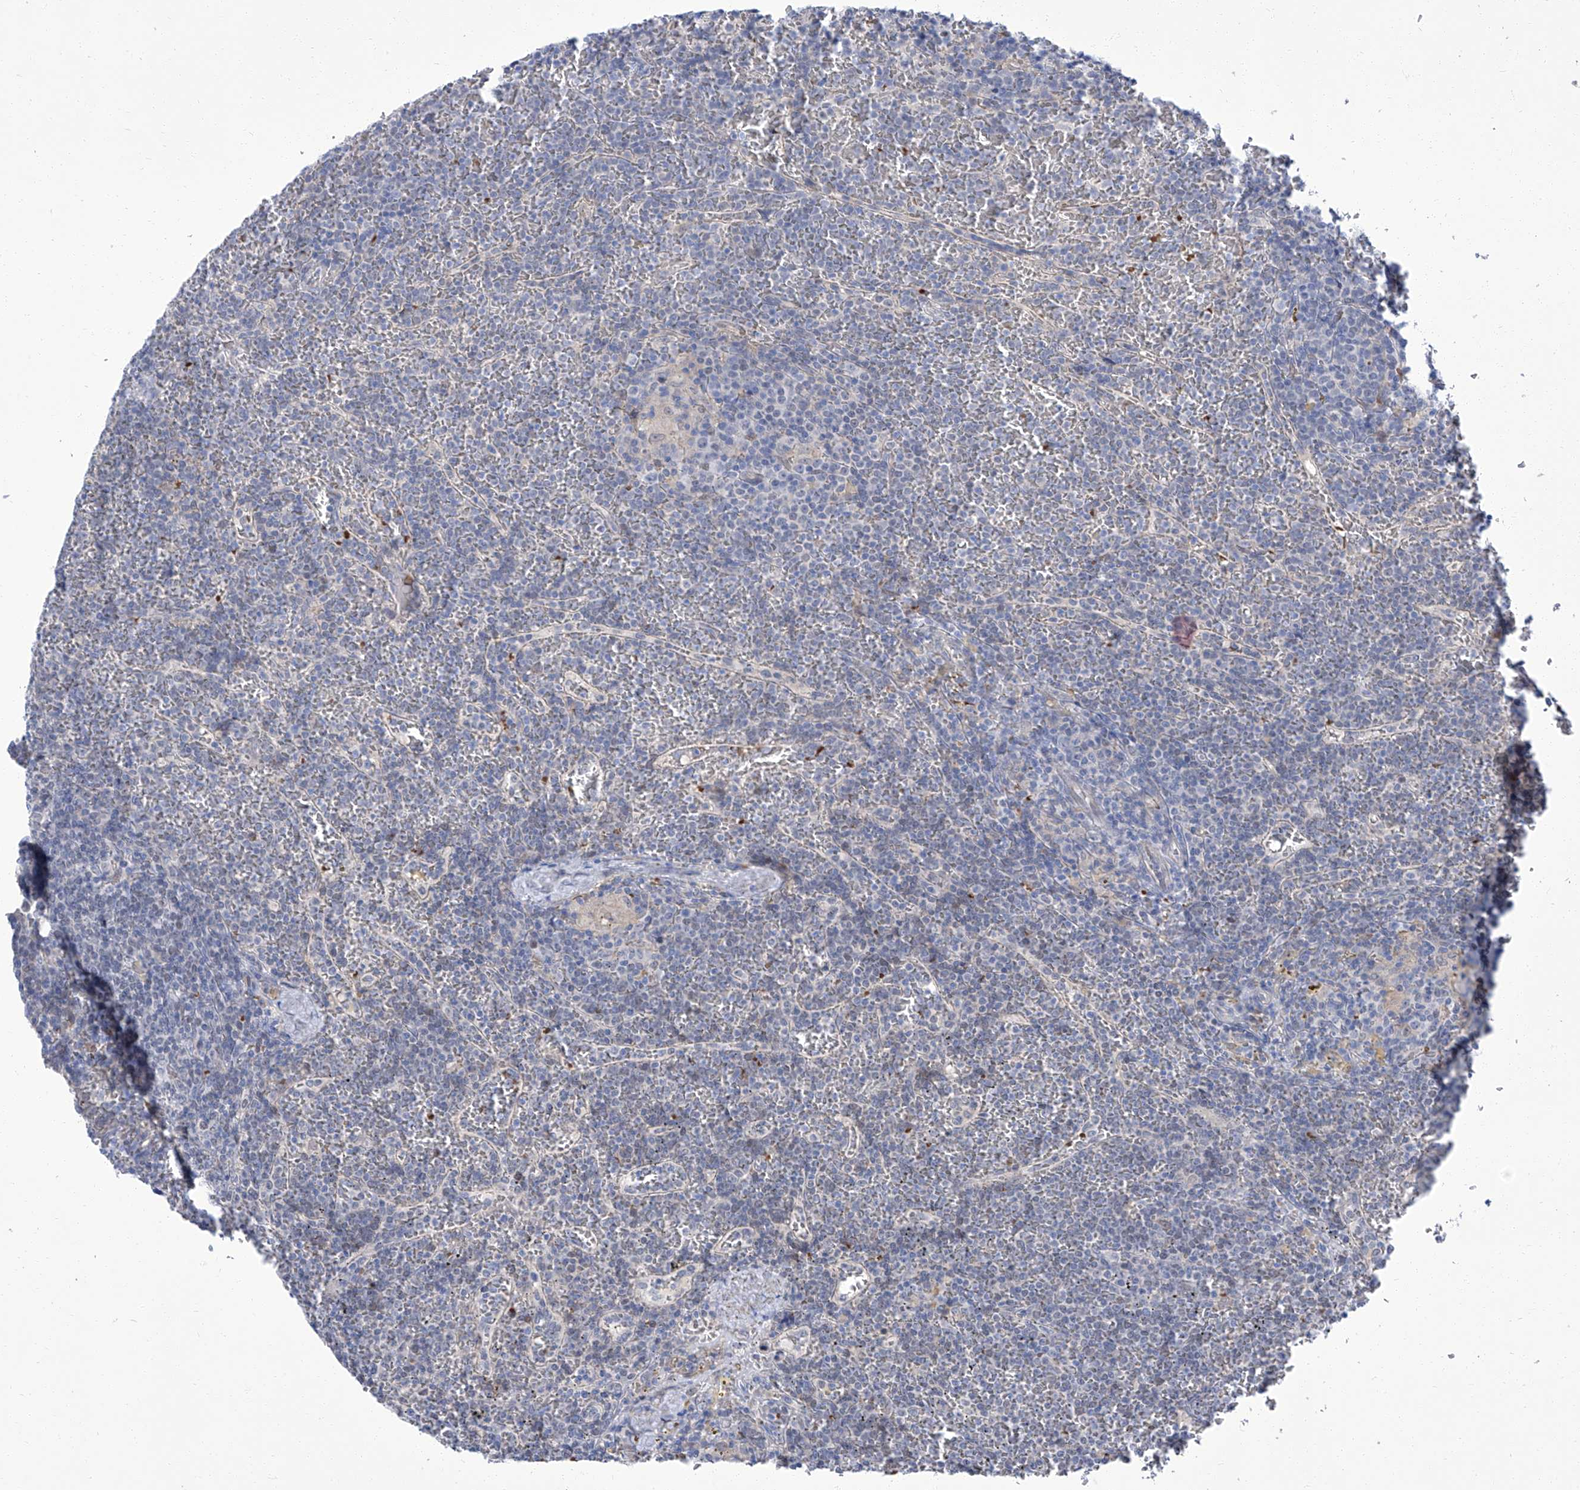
{"staining": {"intensity": "negative", "quantity": "none", "location": "none"}, "tissue": "lymphoma", "cell_type": "Tumor cells", "image_type": "cancer", "snomed": [{"axis": "morphology", "description": "Malignant lymphoma, non-Hodgkin's type, Low grade"}, {"axis": "topography", "description": "Spleen"}], "caption": "The photomicrograph reveals no staining of tumor cells in malignant lymphoma, non-Hodgkin's type (low-grade). (DAB immunohistochemistry, high magnification).", "gene": "PARD3", "patient": {"sex": "female", "age": 19}}